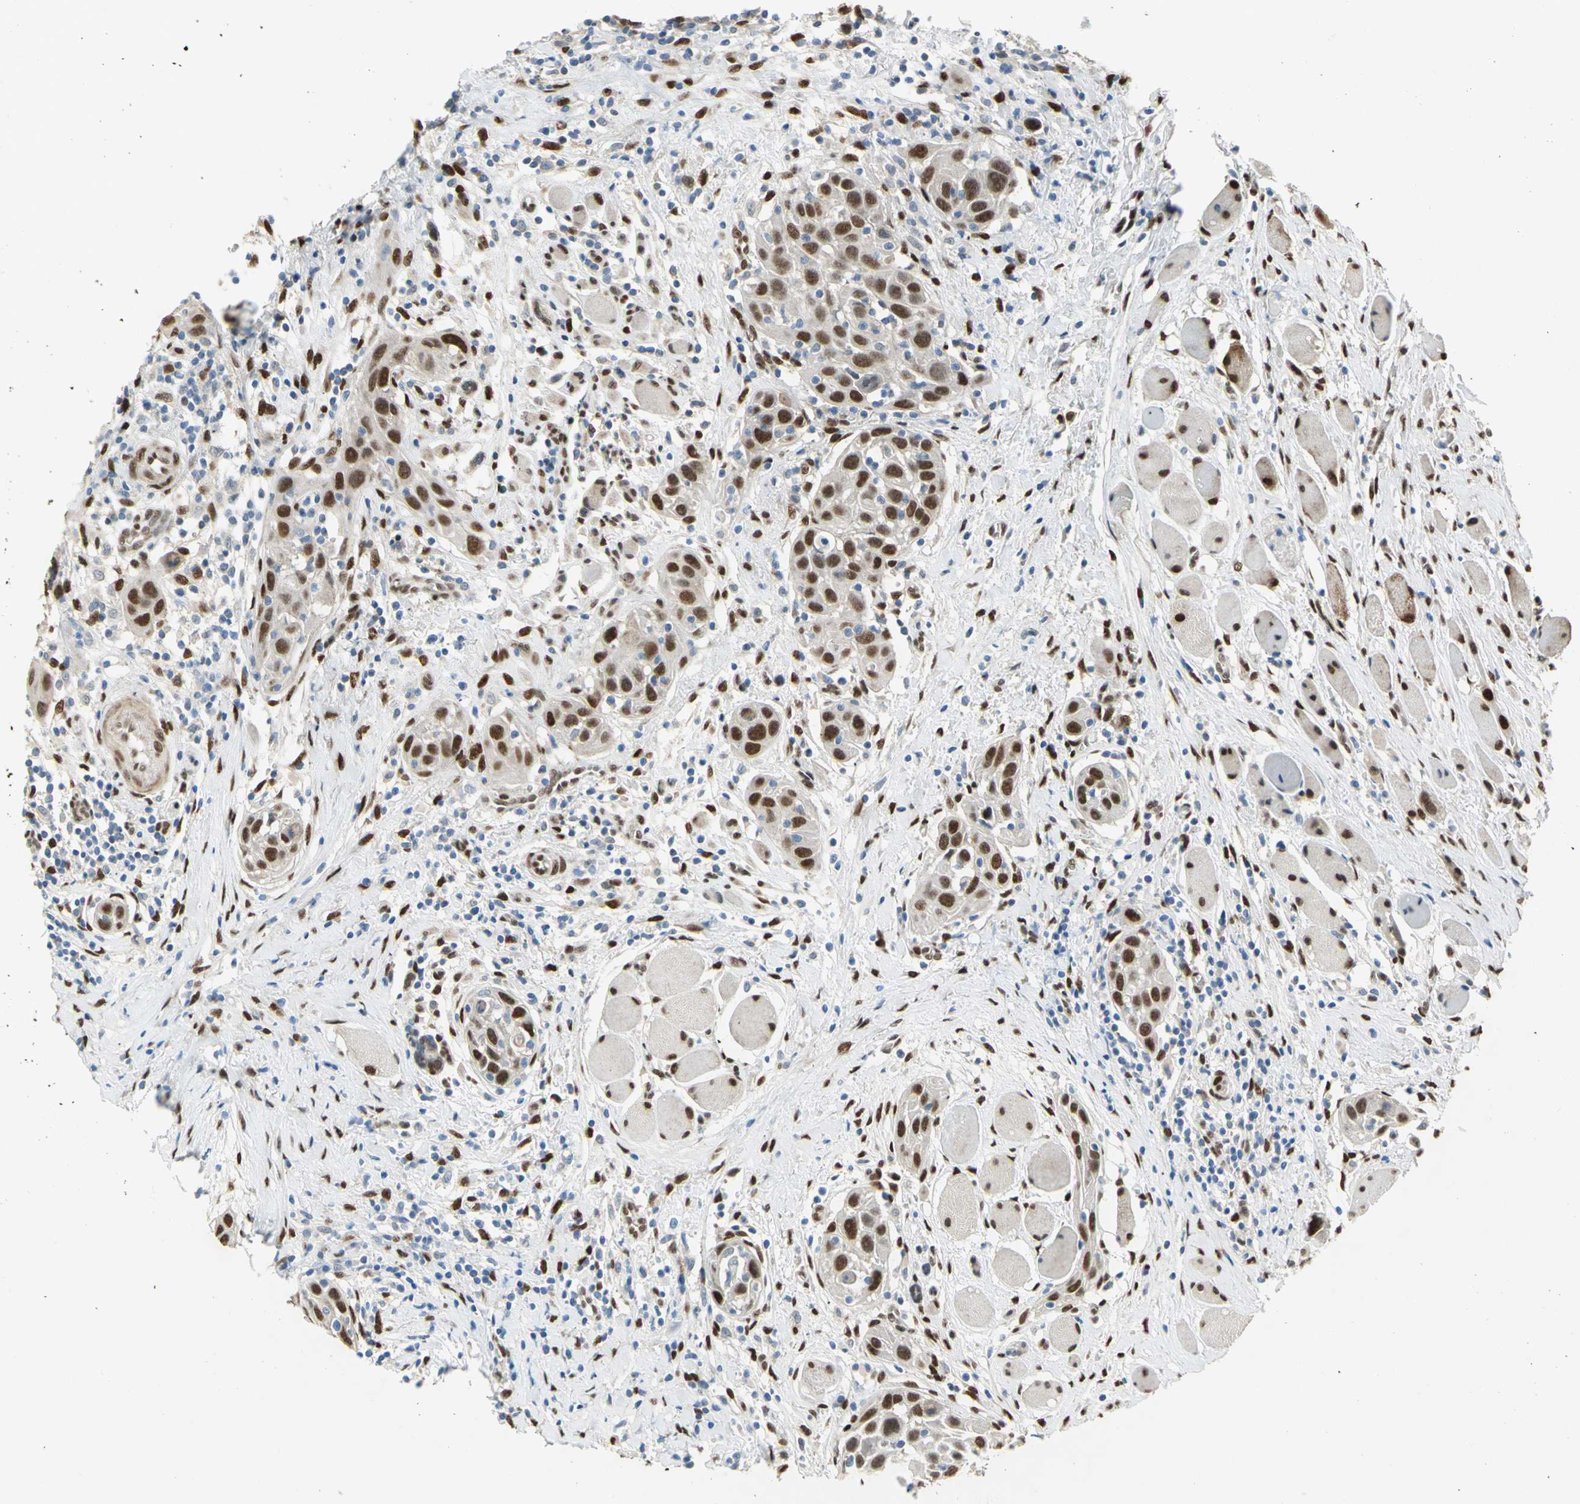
{"staining": {"intensity": "moderate", "quantity": ">75%", "location": "nuclear"}, "tissue": "head and neck cancer", "cell_type": "Tumor cells", "image_type": "cancer", "snomed": [{"axis": "morphology", "description": "Squamous cell carcinoma, NOS"}, {"axis": "topography", "description": "Oral tissue"}, {"axis": "topography", "description": "Head-Neck"}], "caption": "Immunohistochemical staining of head and neck cancer (squamous cell carcinoma) reveals medium levels of moderate nuclear expression in approximately >75% of tumor cells.", "gene": "RBFOX2", "patient": {"sex": "female", "age": 50}}